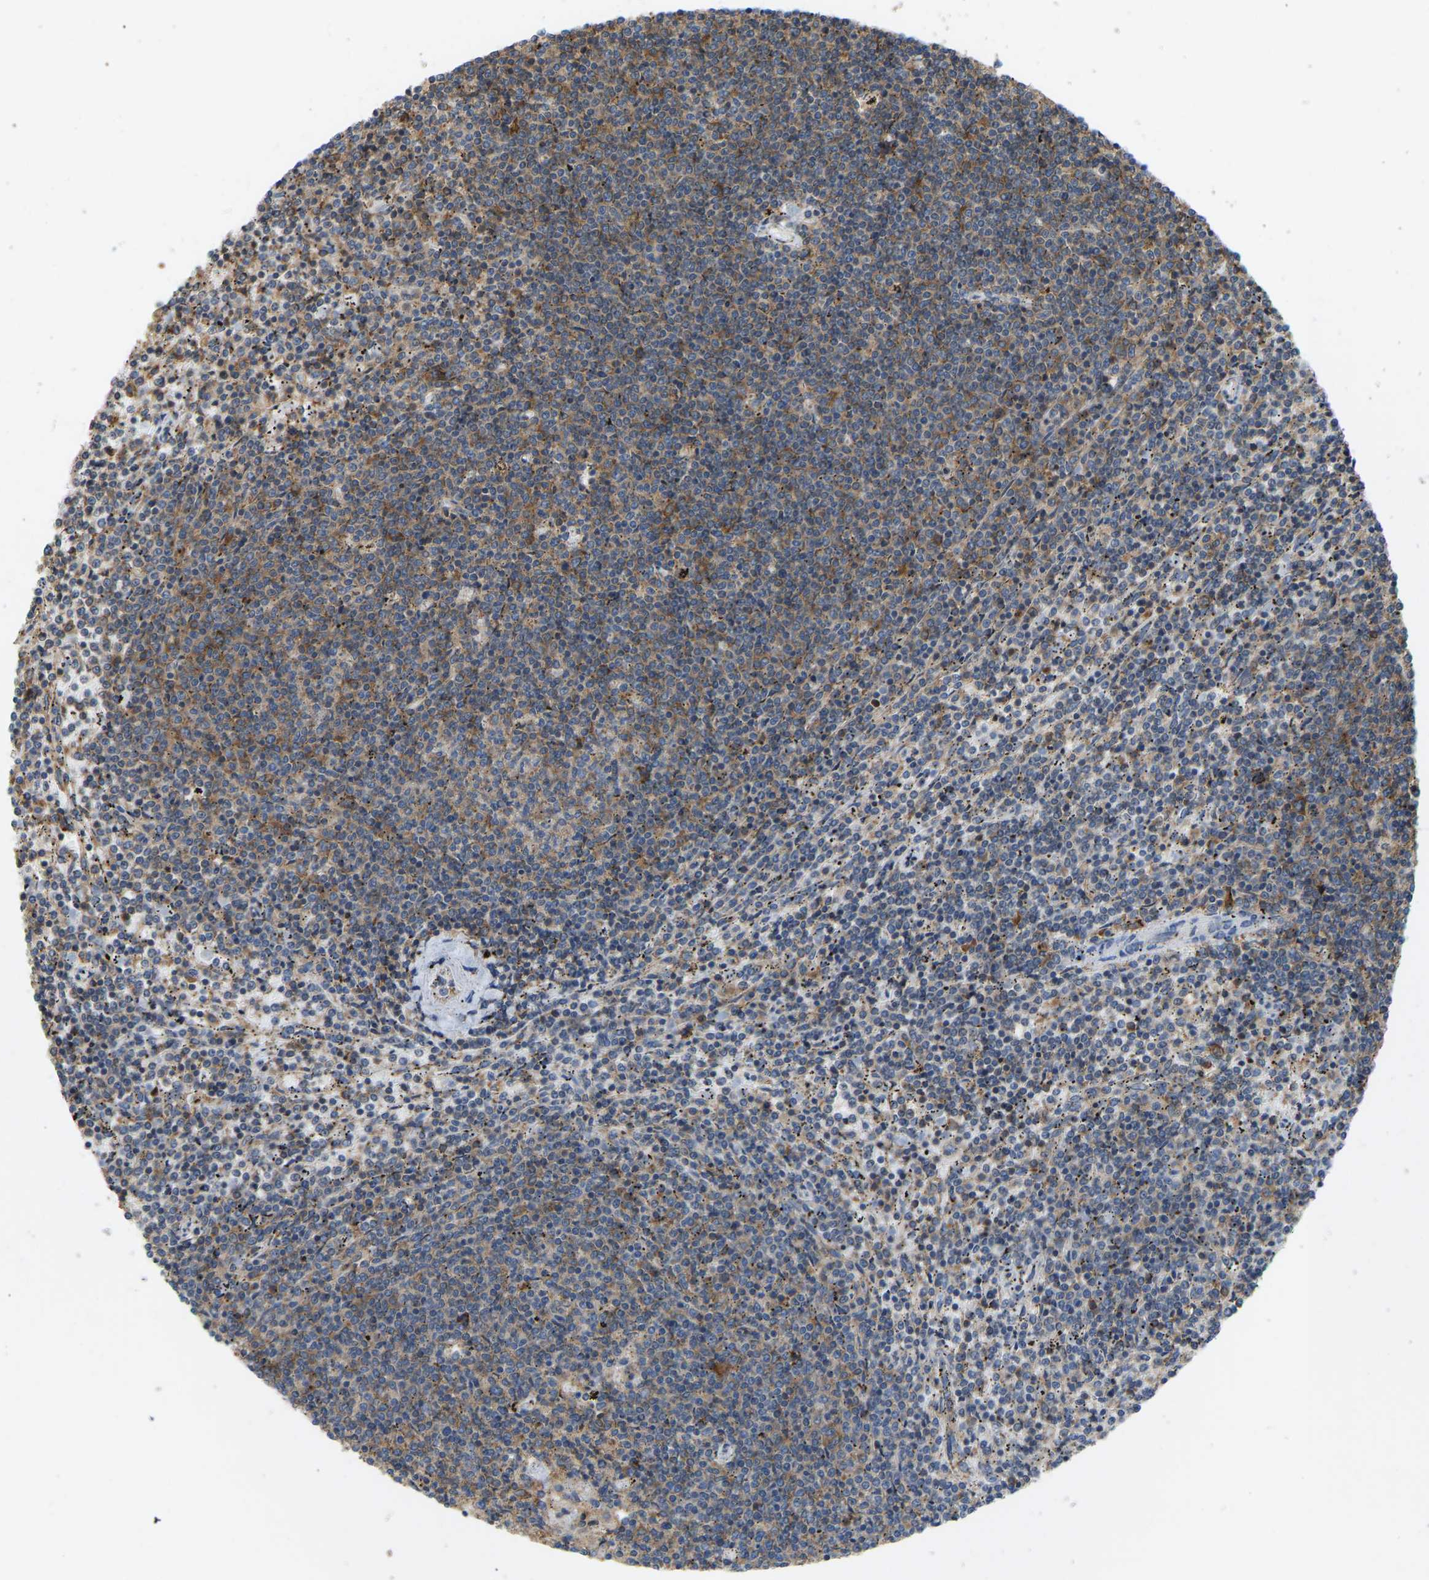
{"staining": {"intensity": "moderate", "quantity": ">75%", "location": "cytoplasmic/membranous"}, "tissue": "lymphoma", "cell_type": "Tumor cells", "image_type": "cancer", "snomed": [{"axis": "morphology", "description": "Malignant lymphoma, non-Hodgkin's type, Low grade"}, {"axis": "topography", "description": "Spleen"}], "caption": "Human lymphoma stained with a protein marker exhibits moderate staining in tumor cells.", "gene": "RPS6KB2", "patient": {"sex": "female", "age": 50}}